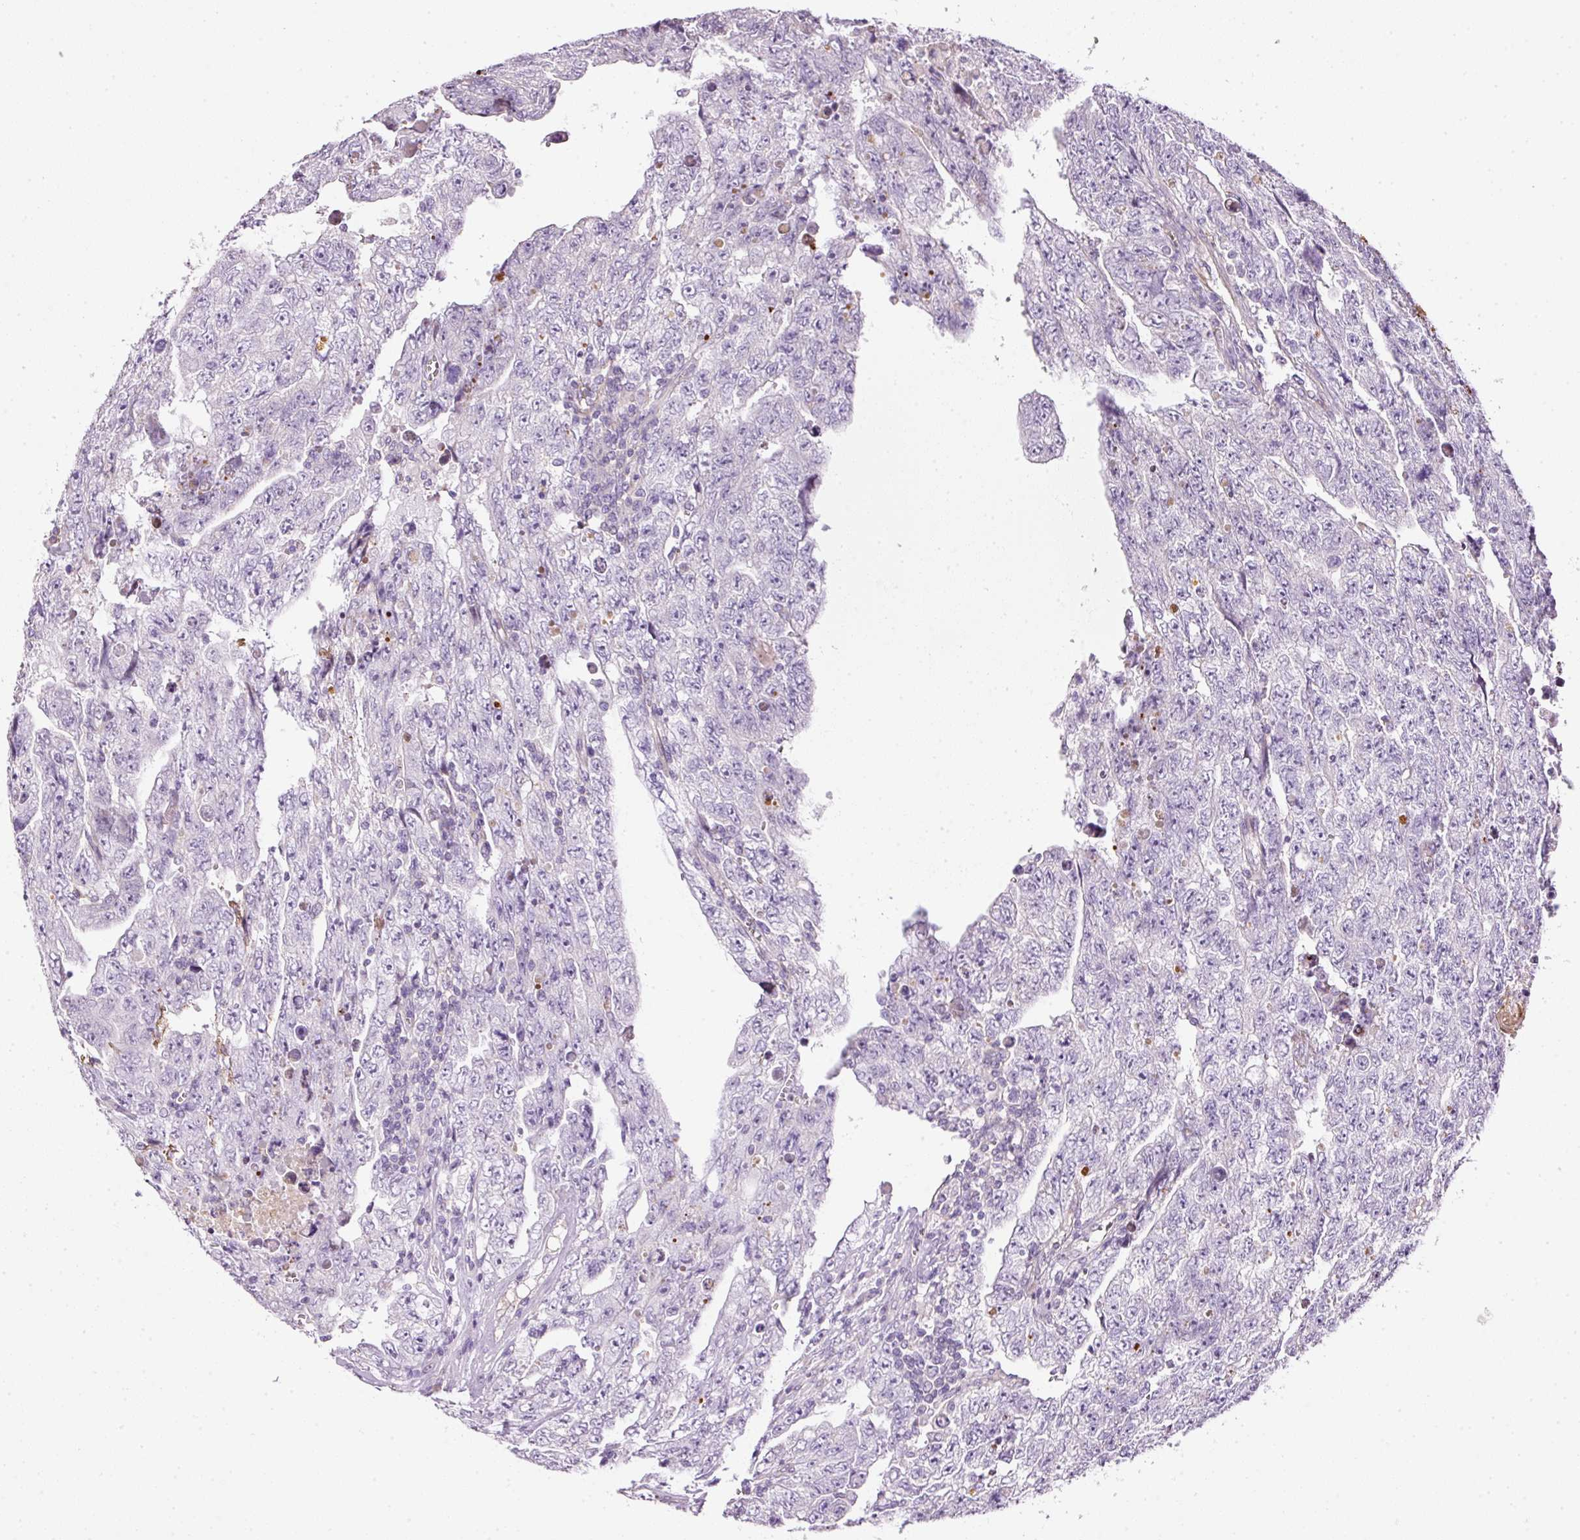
{"staining": {"intensity": "negative", "quantity": "none", "location": "none"}, "tissue": "testis cancer", "cell_type": "Tumor cells", "image_type": "cancer", "snomed": [{"axis": "morphology", "description": "Carcinoma, Embryonal, NOS"}, {"axis": "topography", "description": "Testis"}], "caption": "Photomicrograph shows no protein positivity in tumor cells of testis embryonal carcinoma tissue.", "gene": "KPNA5", "patient": {"sex": "male", "age": 28}}